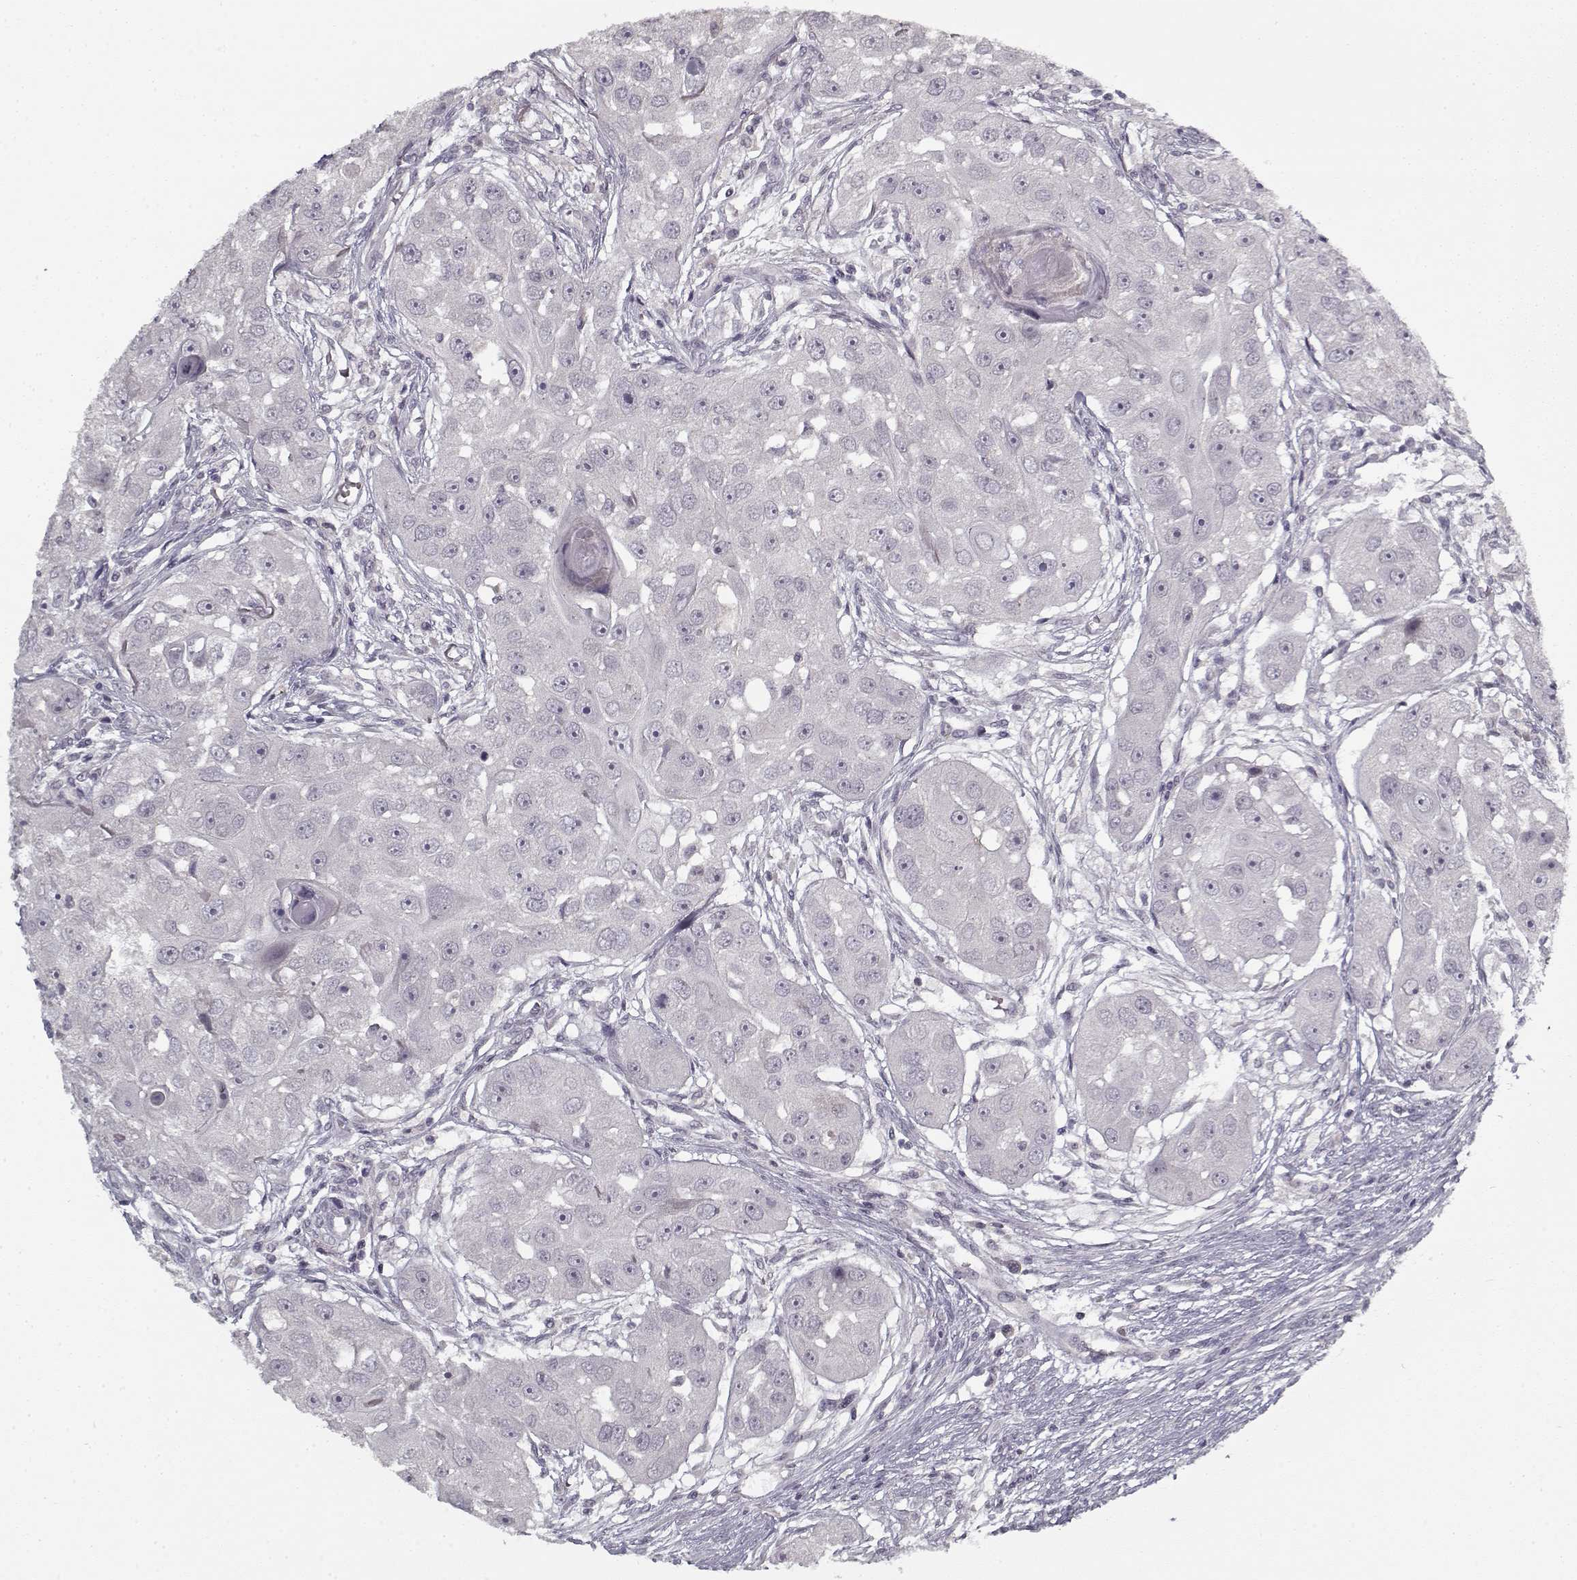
{"staining": {"intensity": "negative", "quantity": "none", "location": "none"}, "tissue": "head and neck cancer", "cell_type": "Tumor cells", "image_type": "cancer", "snomed": [{"axis": "morphology", "description": "Squamous cell carcinoma, NOS"}, {"axis": "topography", "description": "Head-Neck"}], "caption": "DAB (3,3'-diaminobenzidine) immunohistochemical staining of human head and neck squamous cell carcinoma displays no significant expression in tumor cells. The staining was performed using DAB (3,3'-diaminobenzidine) to visualize the protein expression in brown, while the nuclei were stained in blue with hematoxylin (Magnification: 20x).", "gene": "LAMA2", "patient": {"sex": "male", "age": 51}}